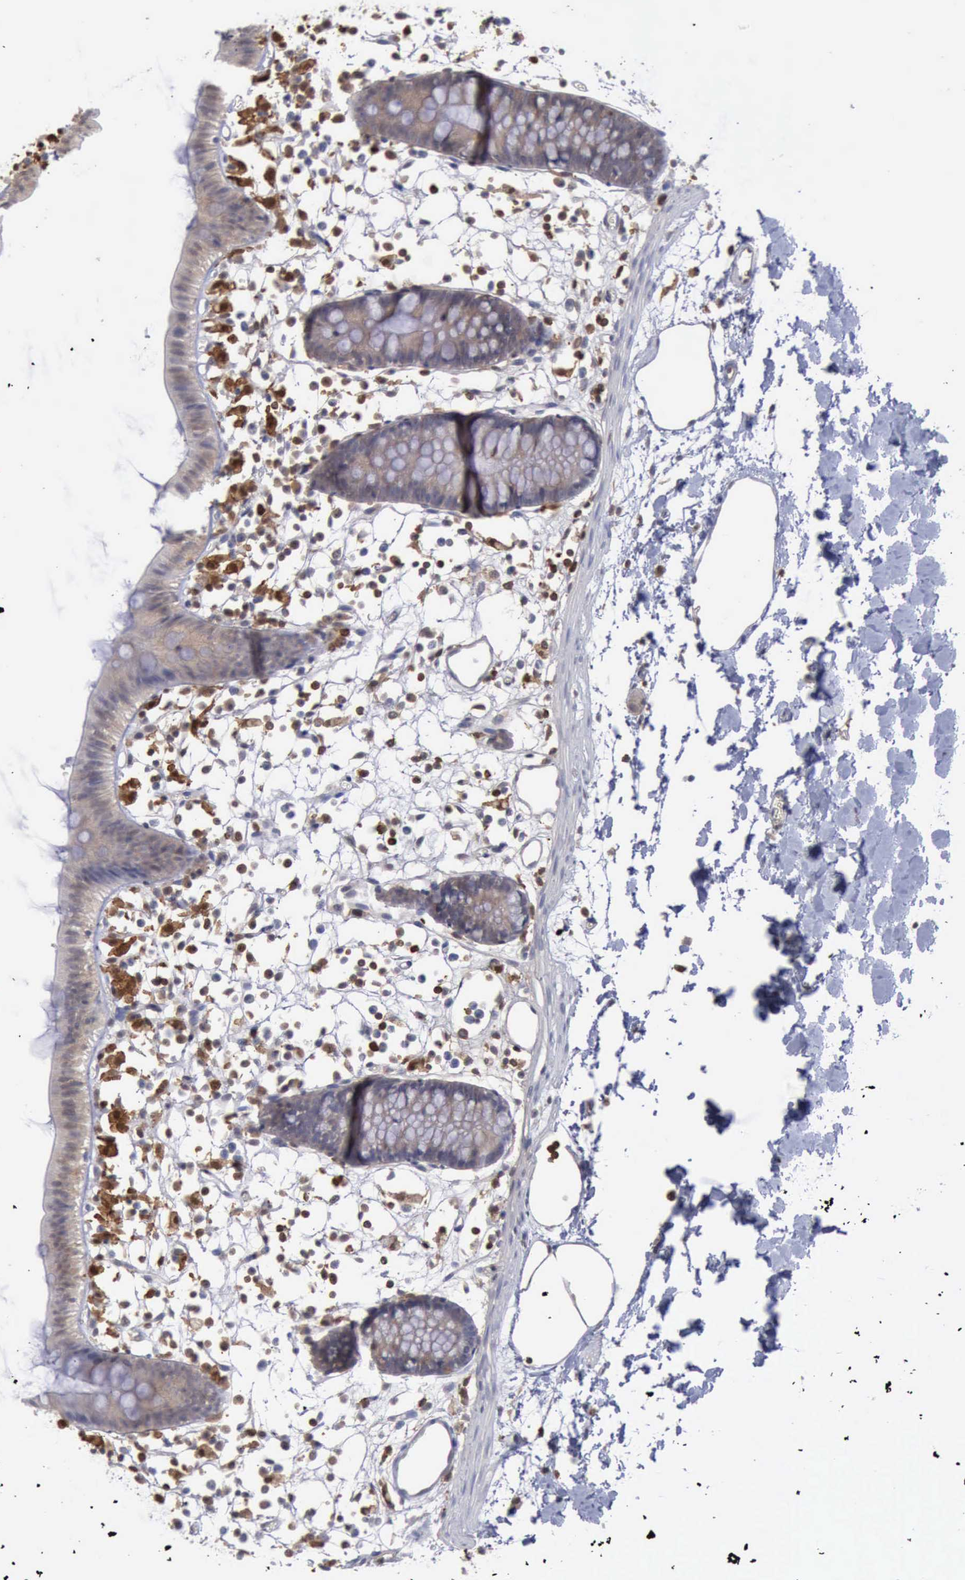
{"staining": {"intensity": "weak", "quantity": ">75%", "location": "nuclear"}, "tissue": "colon", "cell_type": "Endothelial cells", "image_type": "normal", "snomed": [{"axis": "morphology", "description": "Normal tissue, NOS"}, {"axis": "topography", "description": "Colon"}], "caption": "Colon stained with DAB (3,3'-diaminobenzidine) immunohistochemistry (IHC) exhibits low levels of weak nuclear positivity in approximately >75% of endothelial cells. (brown staining indicates protein expression, while blue staining denotes nuclei).", "gene": "STAT1", "patient": {"sex": "male", "age": 14}}